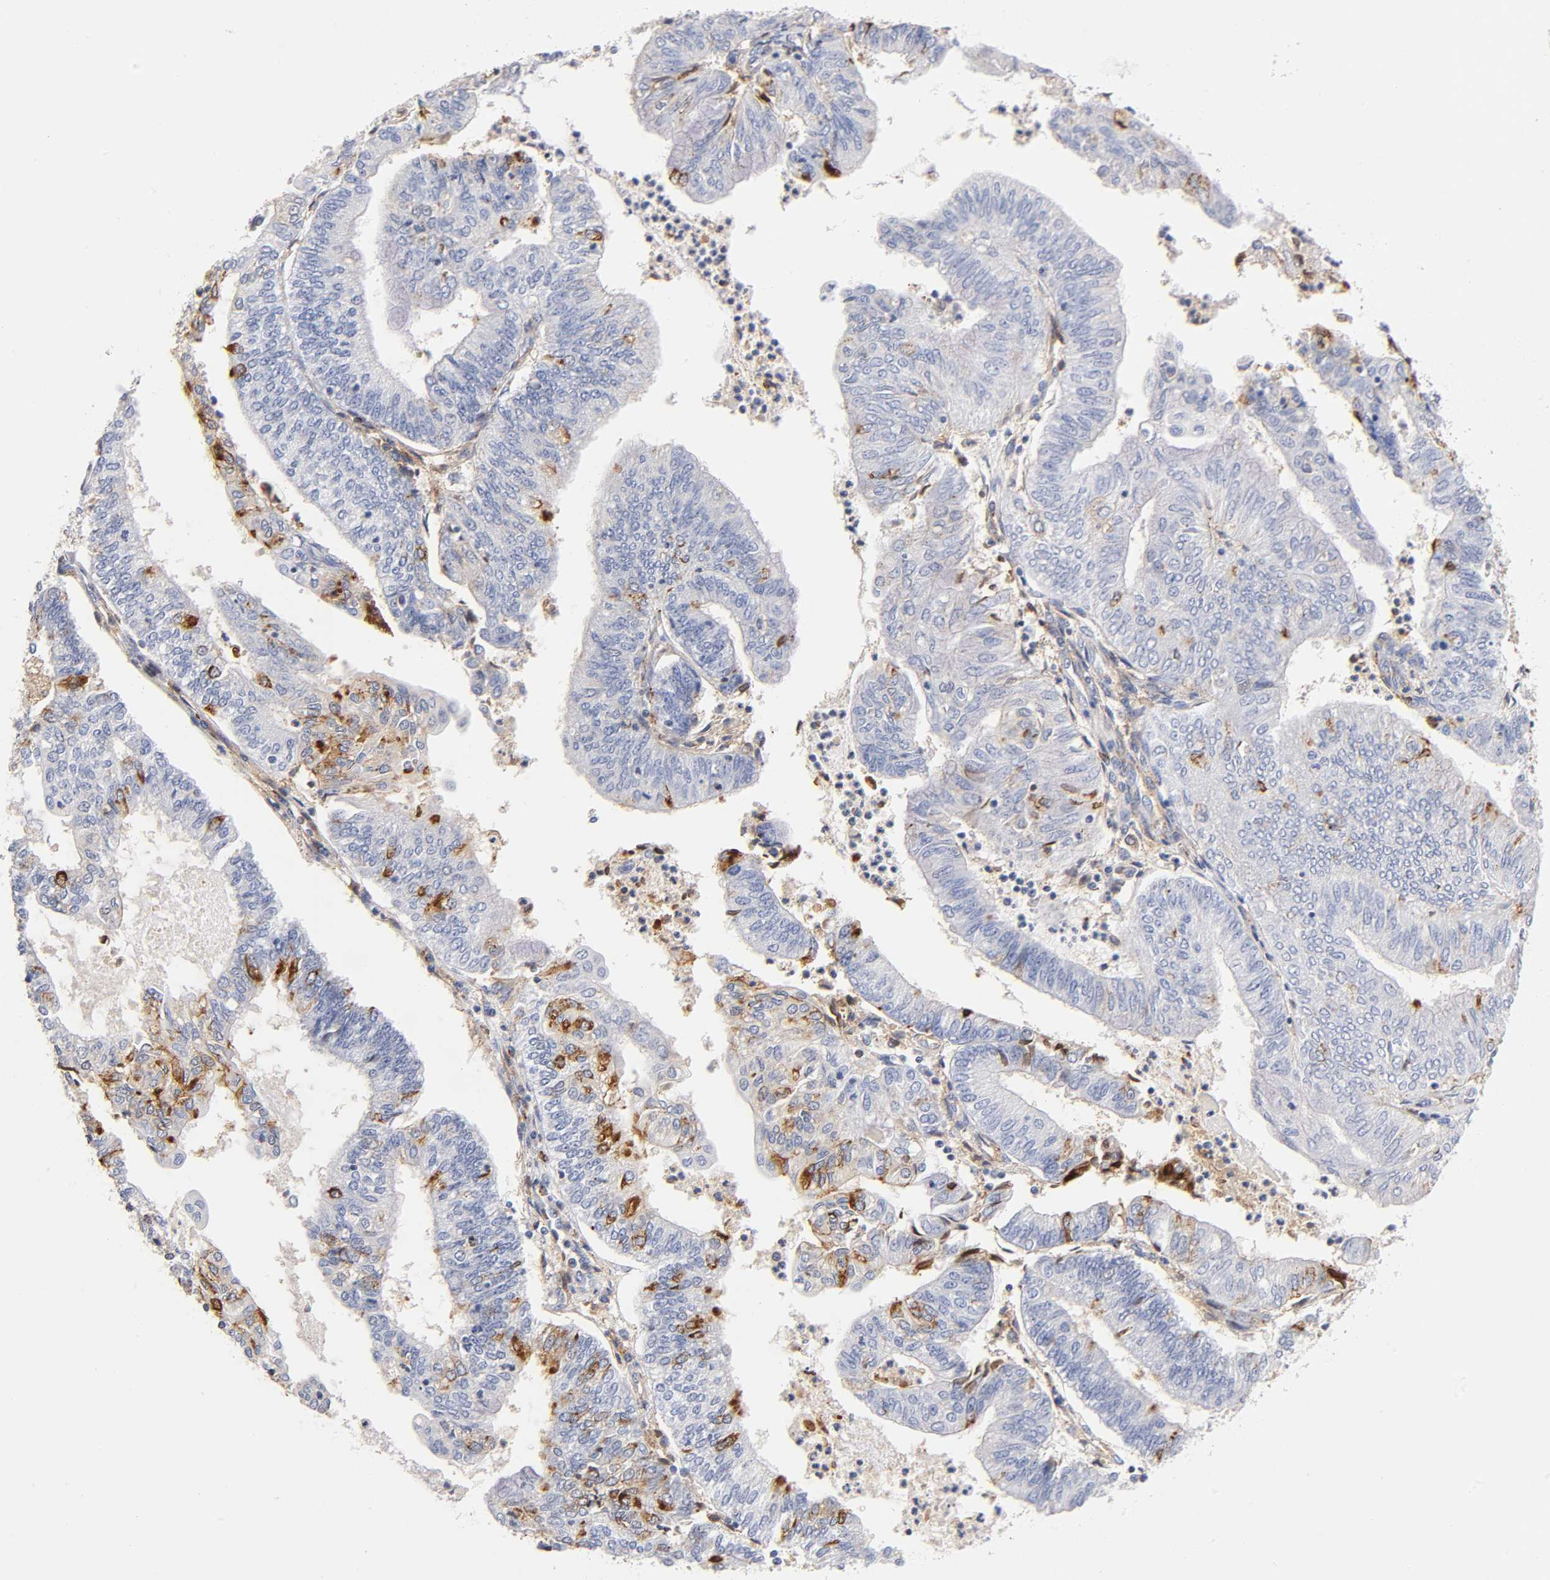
{"staining": {"intensity": "moderate", "quantity": "<25%", "location": "cytoplasmic/membranous"}, "tissue": "endometrial cancer", "cell_type": "Tumor cells", "image_type": "cancer", "snomed": [{"axis": "morphology", "description": "Adenocarcinoma, NOS"}, {"axis": "topography", "description": "Endometrium"}], "caption": "Tumor cells display moderate cytoplasmic/membranous positivity in about <25% of cells in endometrial cancer (adenocarcinoma). Immunohistochemistry stains the protein of interest in brown and the nuclei are stained blue.", "gene": "ANXA7", "patient": {"sex": "female", "age": 59}}